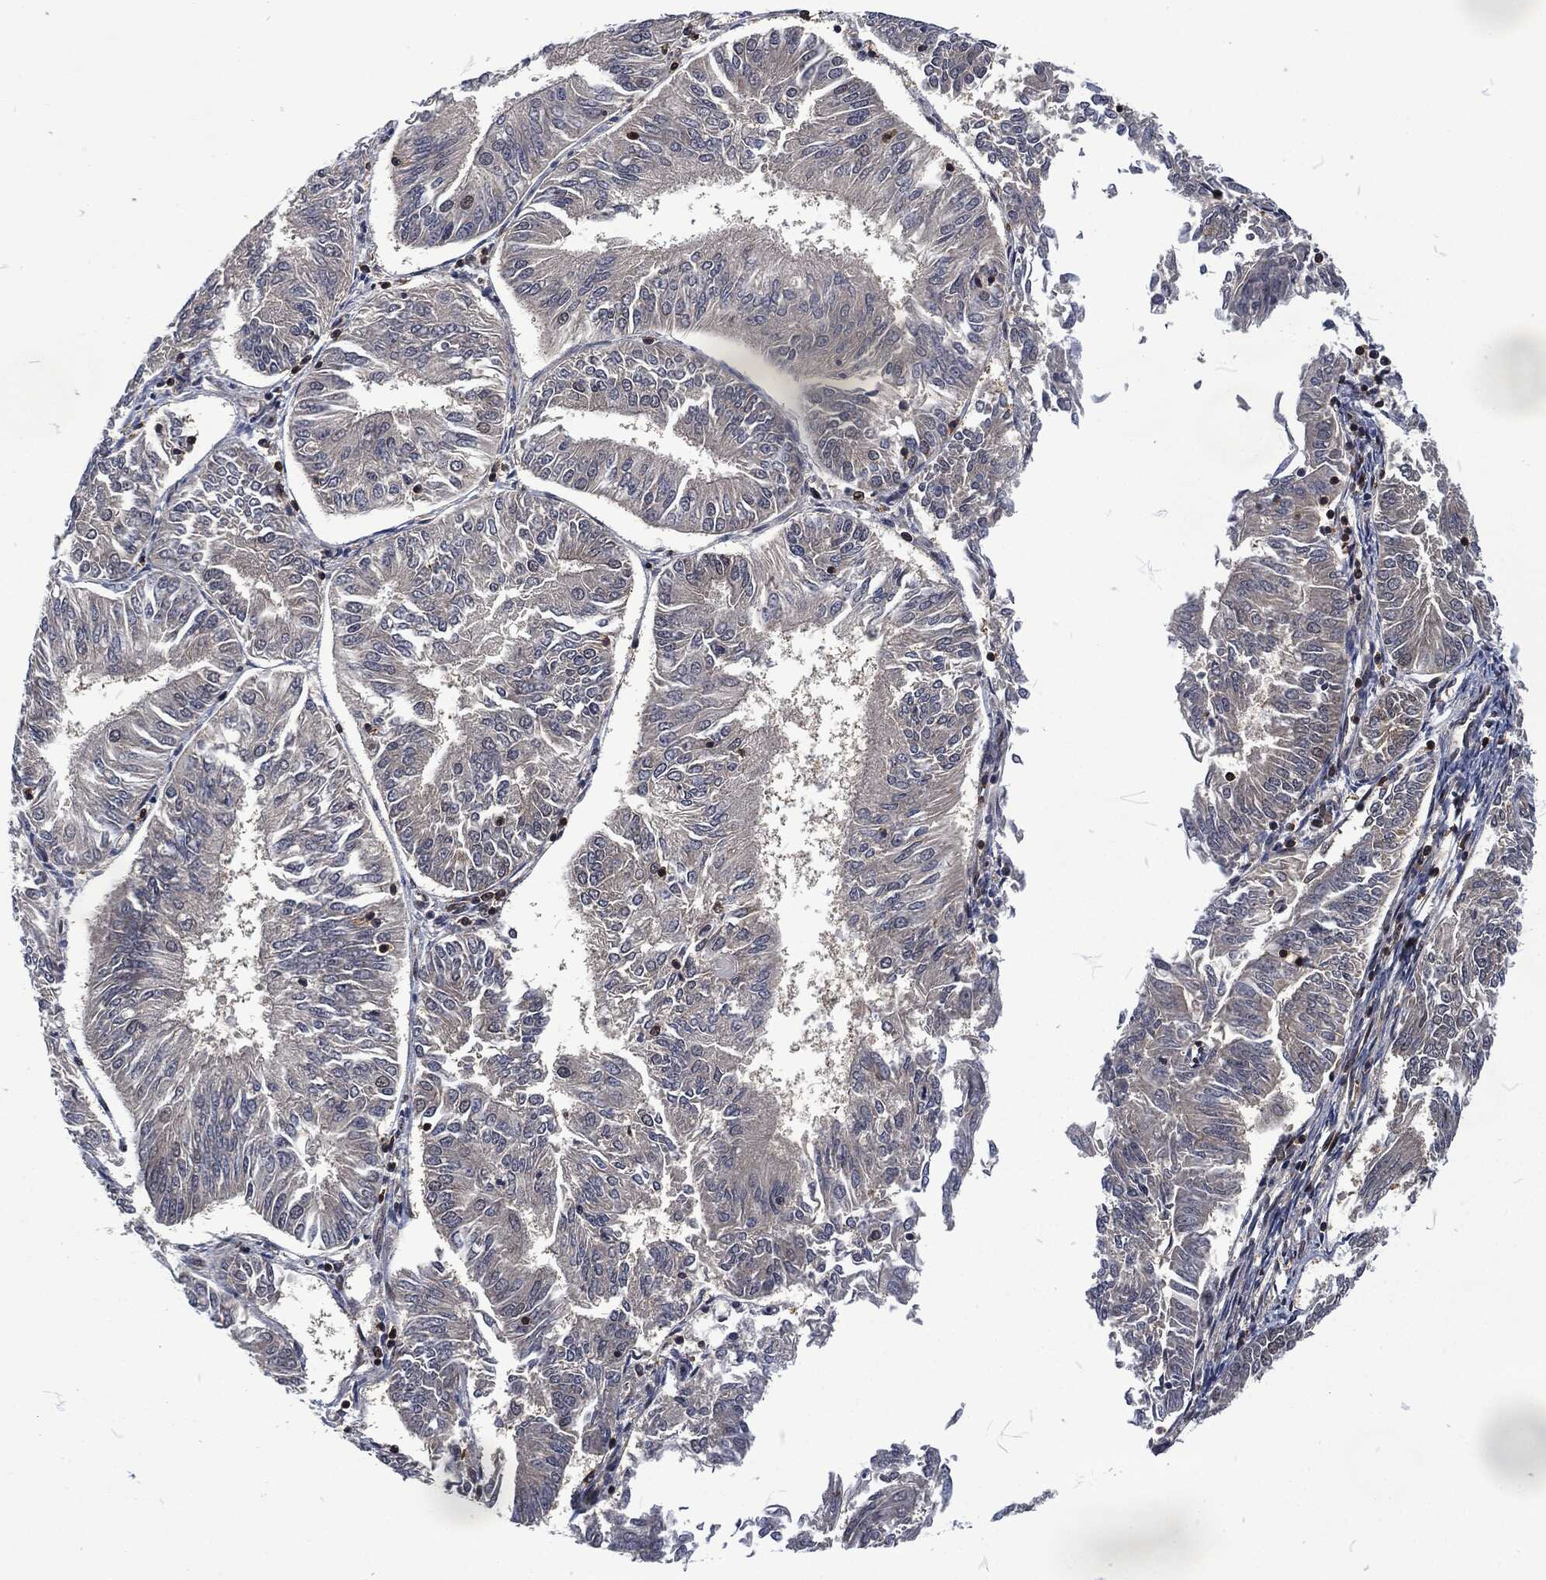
{"staining": {"intensity": "moderate", "quantity": "<25%", "location": "nuclear"}, "tissue": "endometrial cancer", "cell_type": "Tumor cells", "image_type": "cancer", "snomed": [{"axis": "morphology", "description": "Adenocarcinoma, NOS"}, {"axis": "topography", "description": "Endometrium"}], "caption": "IHC (DAB (3,3'-diaminobenzidine)) staining of human endometrial cancer (adenocarcinoma) demonstrates moderate nuclear protein expression in approximately <25% of tumor cells.", "gene": "DCPS", "patient": {"sex": "female", "age": 58}}